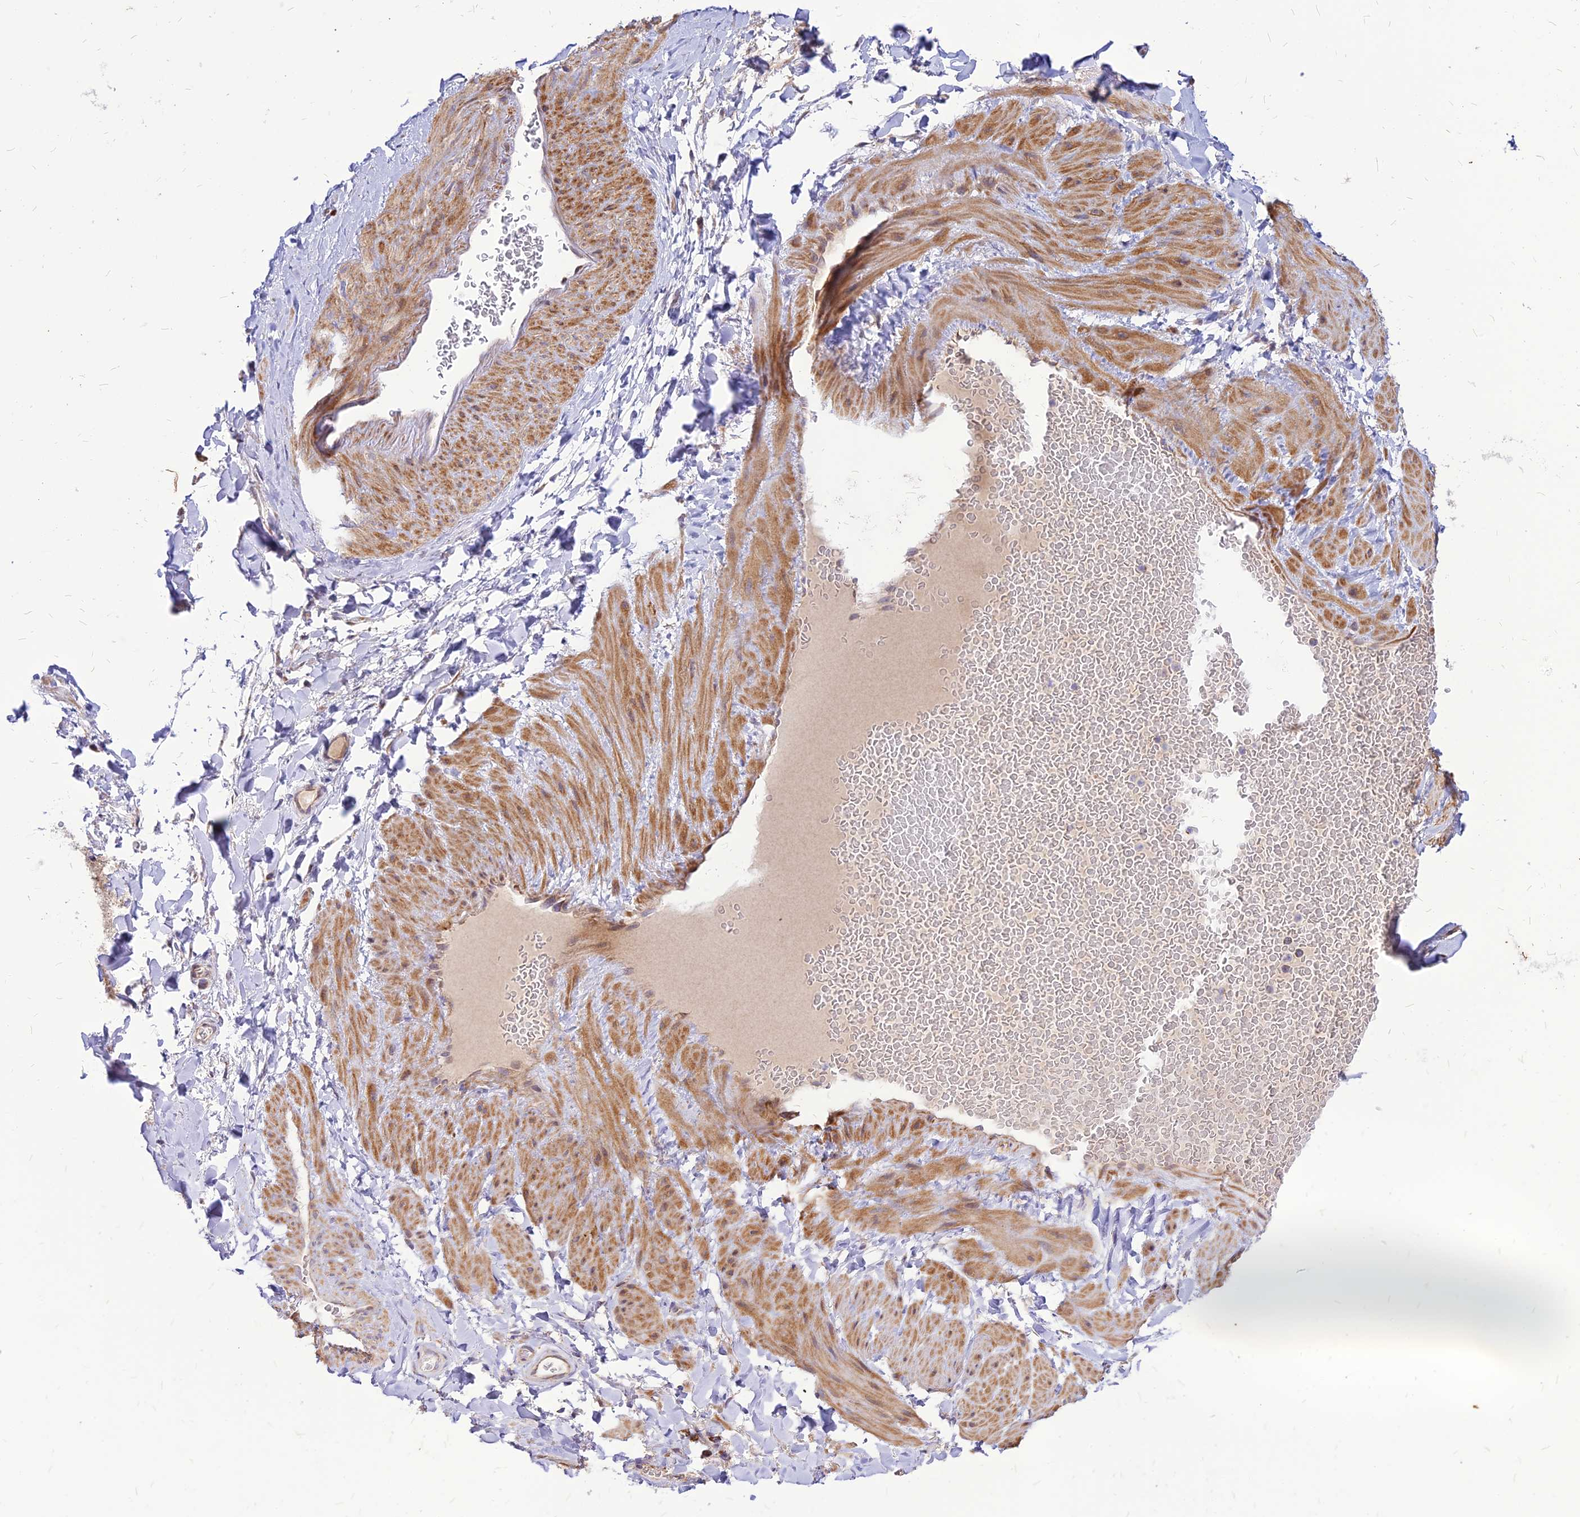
{"staining": {"intensity": "negative", "quantity": "none", "location": "none"}, "tissue": "adipose tissue", "cell_type": "Adipocytes", "image_type": "normal", "snomed": [{"axis": "morphology", "description": "Normal tissue, NOS"}, {"axis": "topography", "description": "Soft tissue"}, {"axis": "topography", "description": "Vascular tissue"}], "caption": "Image shows no significant protein positivity in adipocytes of unremarkable adipose tissue.", "gene": "ECI1", "patient": {"sex": "male", "age": 54}}